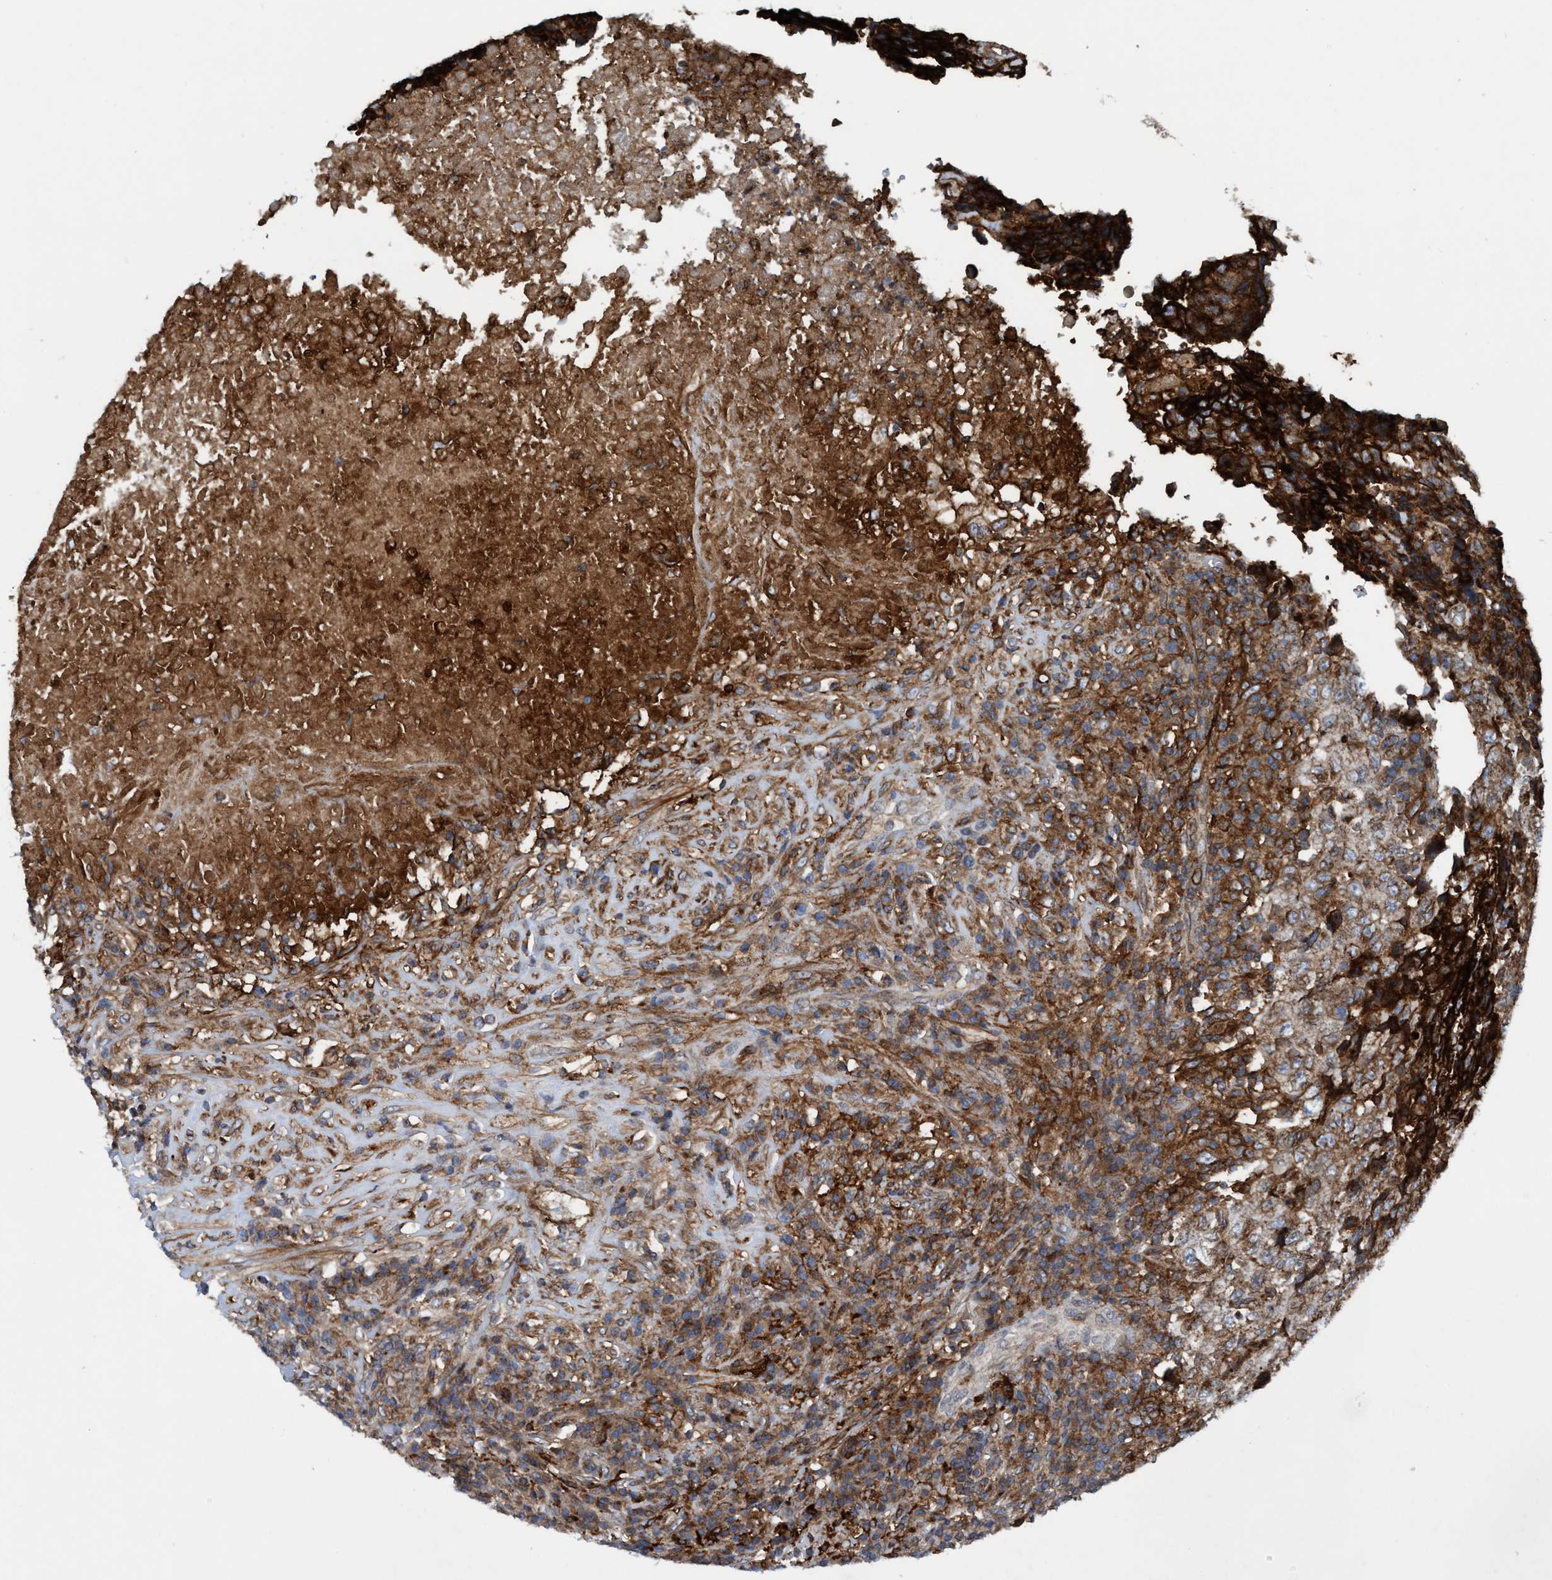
{"staining": {"intensity": "strong", "quantity": "25%-75%", "location": "cytoplasmic/membranous"}, "tissue": "testis cancer", "cell_type": "Tumor cells", "image_type": "cancer", "snomed": [{"axis": "morphology", "description": "Necrosis, NOS"}, {"axis": "morphology", "description": "Carcinoma, Embryonal, NOS"}, {"axis": "topography", "description": "Testis"}], "caption": "This photomicrograph shows immunohistochemistry (IHC) staining of human testis embryonal carcinoma, with high strong cytoplasmic/membranous staining in approximately 25%-75% of tumor cells.", "gene": "SLC16A3", "patient": {"sex": "male", "age": 19}}